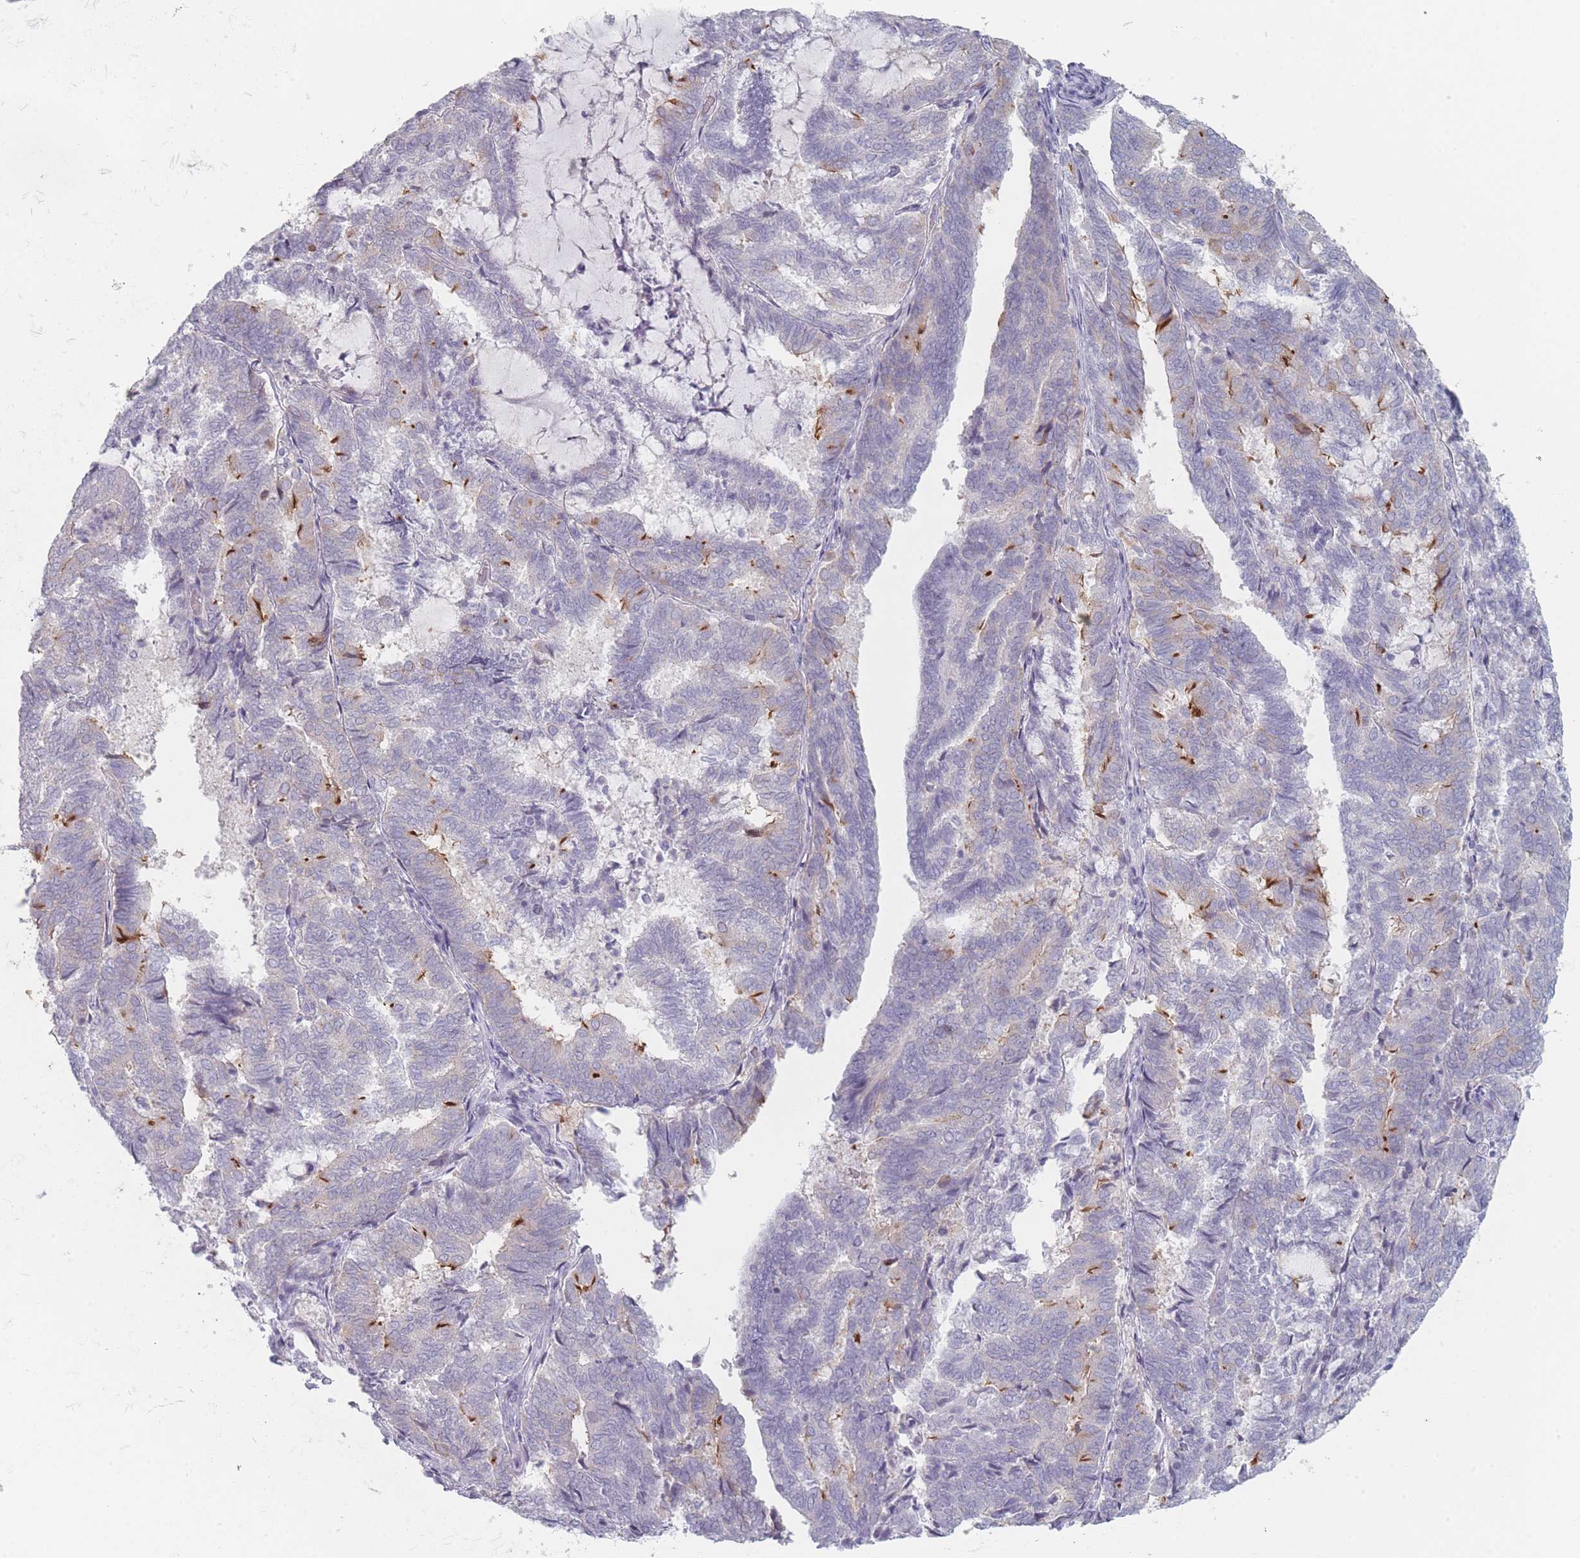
{"staining": {"intensity": "strong", "quantity": "<25%", "location": "cytoplasmic/membranous"}, "tissue": "endometrial cancer", "cell_type": "Tumor cells", "image_type": "cancer", "snomed": [{"axis": "morphology", "description": "Adenocarcinoma, NOS"}, {"axis": "topography", "description": "Endometrium"}], "caption": "Immunohistochemistry (IHC) micrograph of endometrial cancer (adenocarcinoma) stained for a protein (brown), which demonstrates medium levels of strong cytoplasmic/membranous expression in approximately <25% of tumor cells.", "gene": "RNF4", "patient": {"sex": "female", "age": 80}}